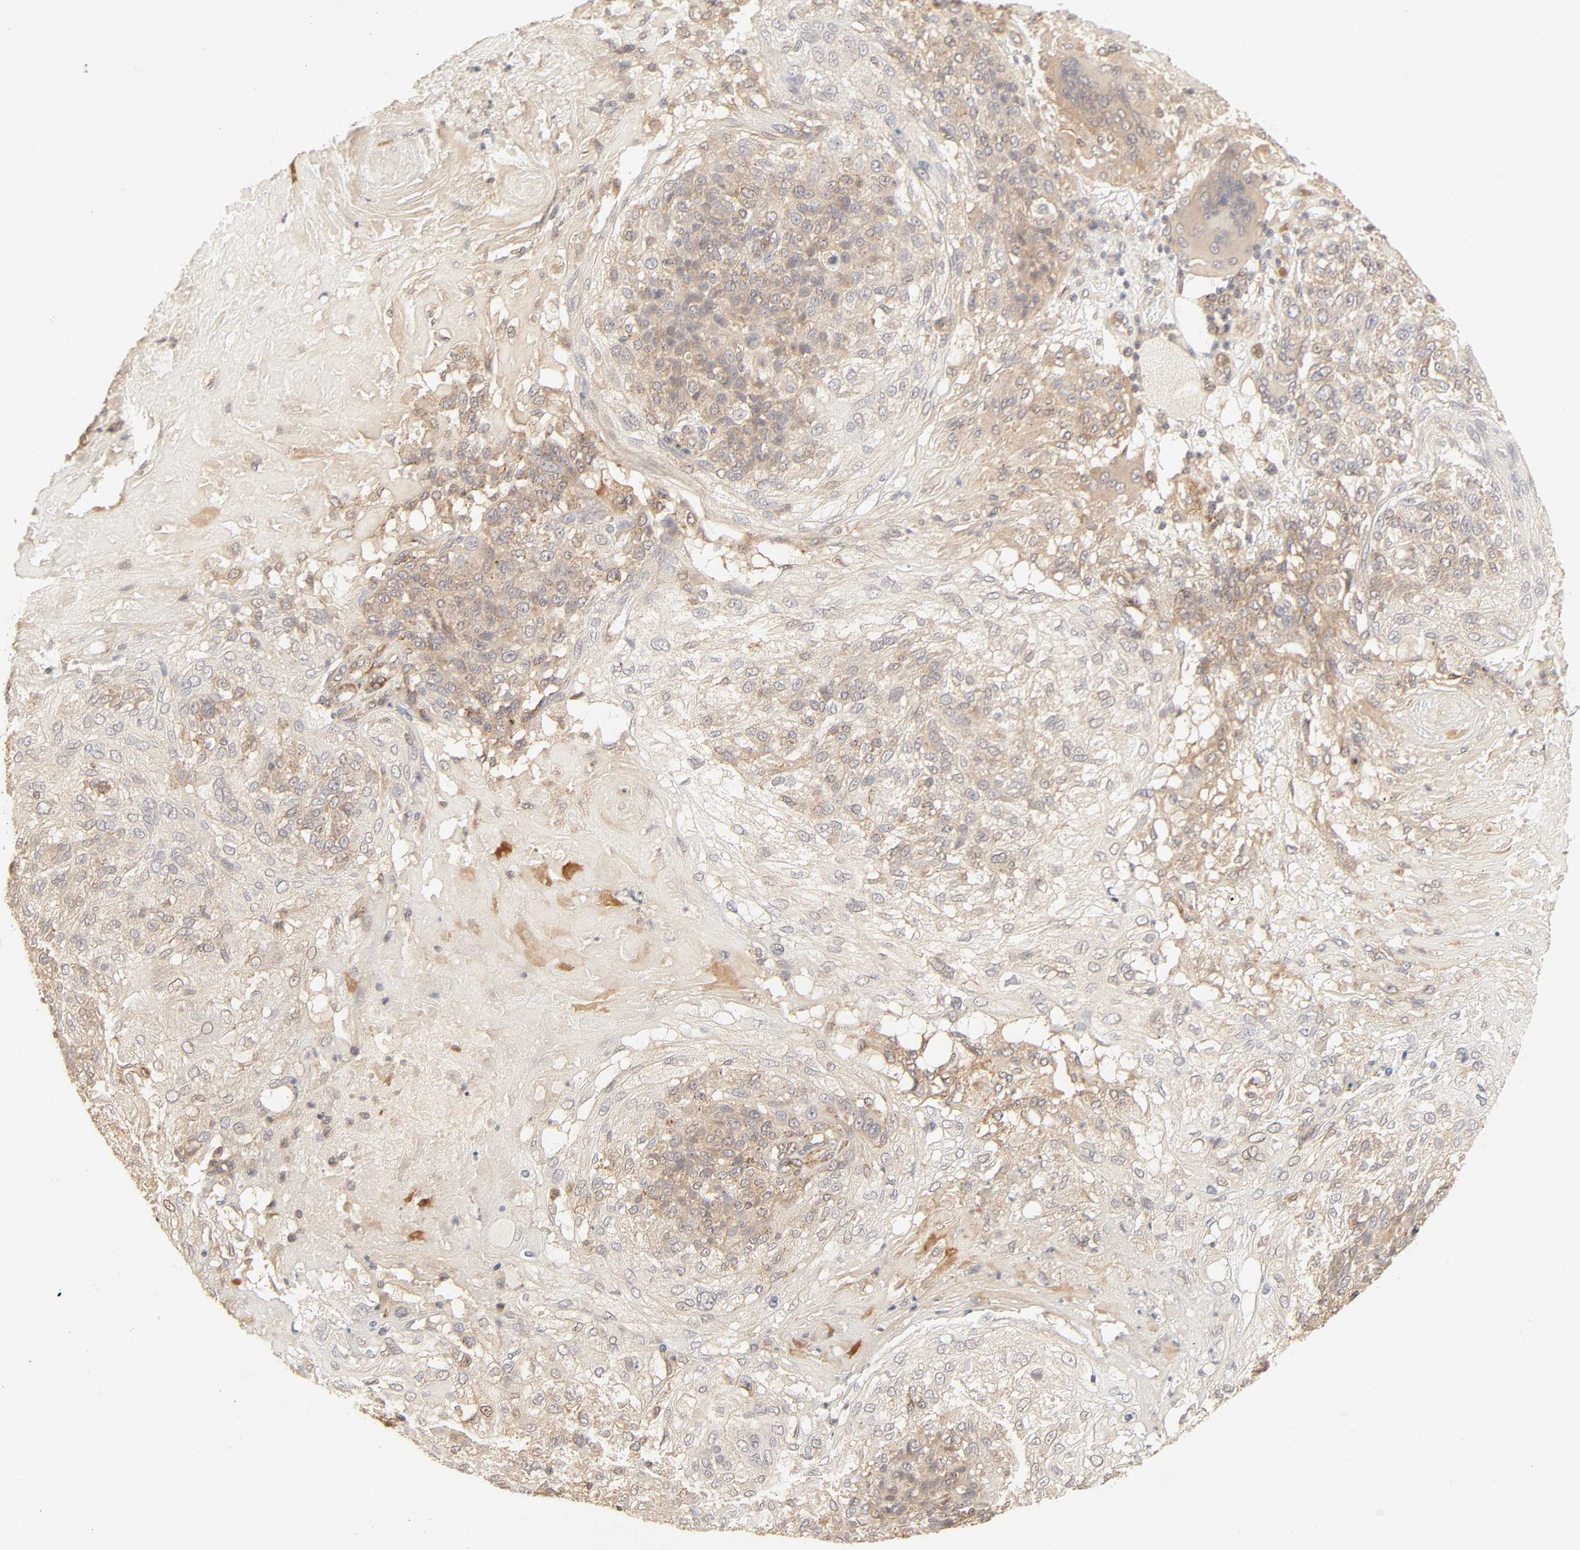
{"staining": {"intensity": "moderate", "quantity": ">75%", "location": "cytoplasmic/membranous"}, "tissue": "skin cancer", "cell_type": "Tumor cells", "image_type": "cancer", "snomed": [{"axis": "morphology", "description": "Normal tissue, NOS"}, {"axis": "morphology", "description": "Squamous cell carcinoma, NOS"}, {"axis": "topography", "description": "Skin"}], "caption": "This micrograph exhibits IHC staining of squamous cell carcinoma (skin), with medium moderate cytoplasmic/membranous staining in about >75% of tumor cells.", "gene": "EPS8", "patient": {"sex": "female", "age": 83}}